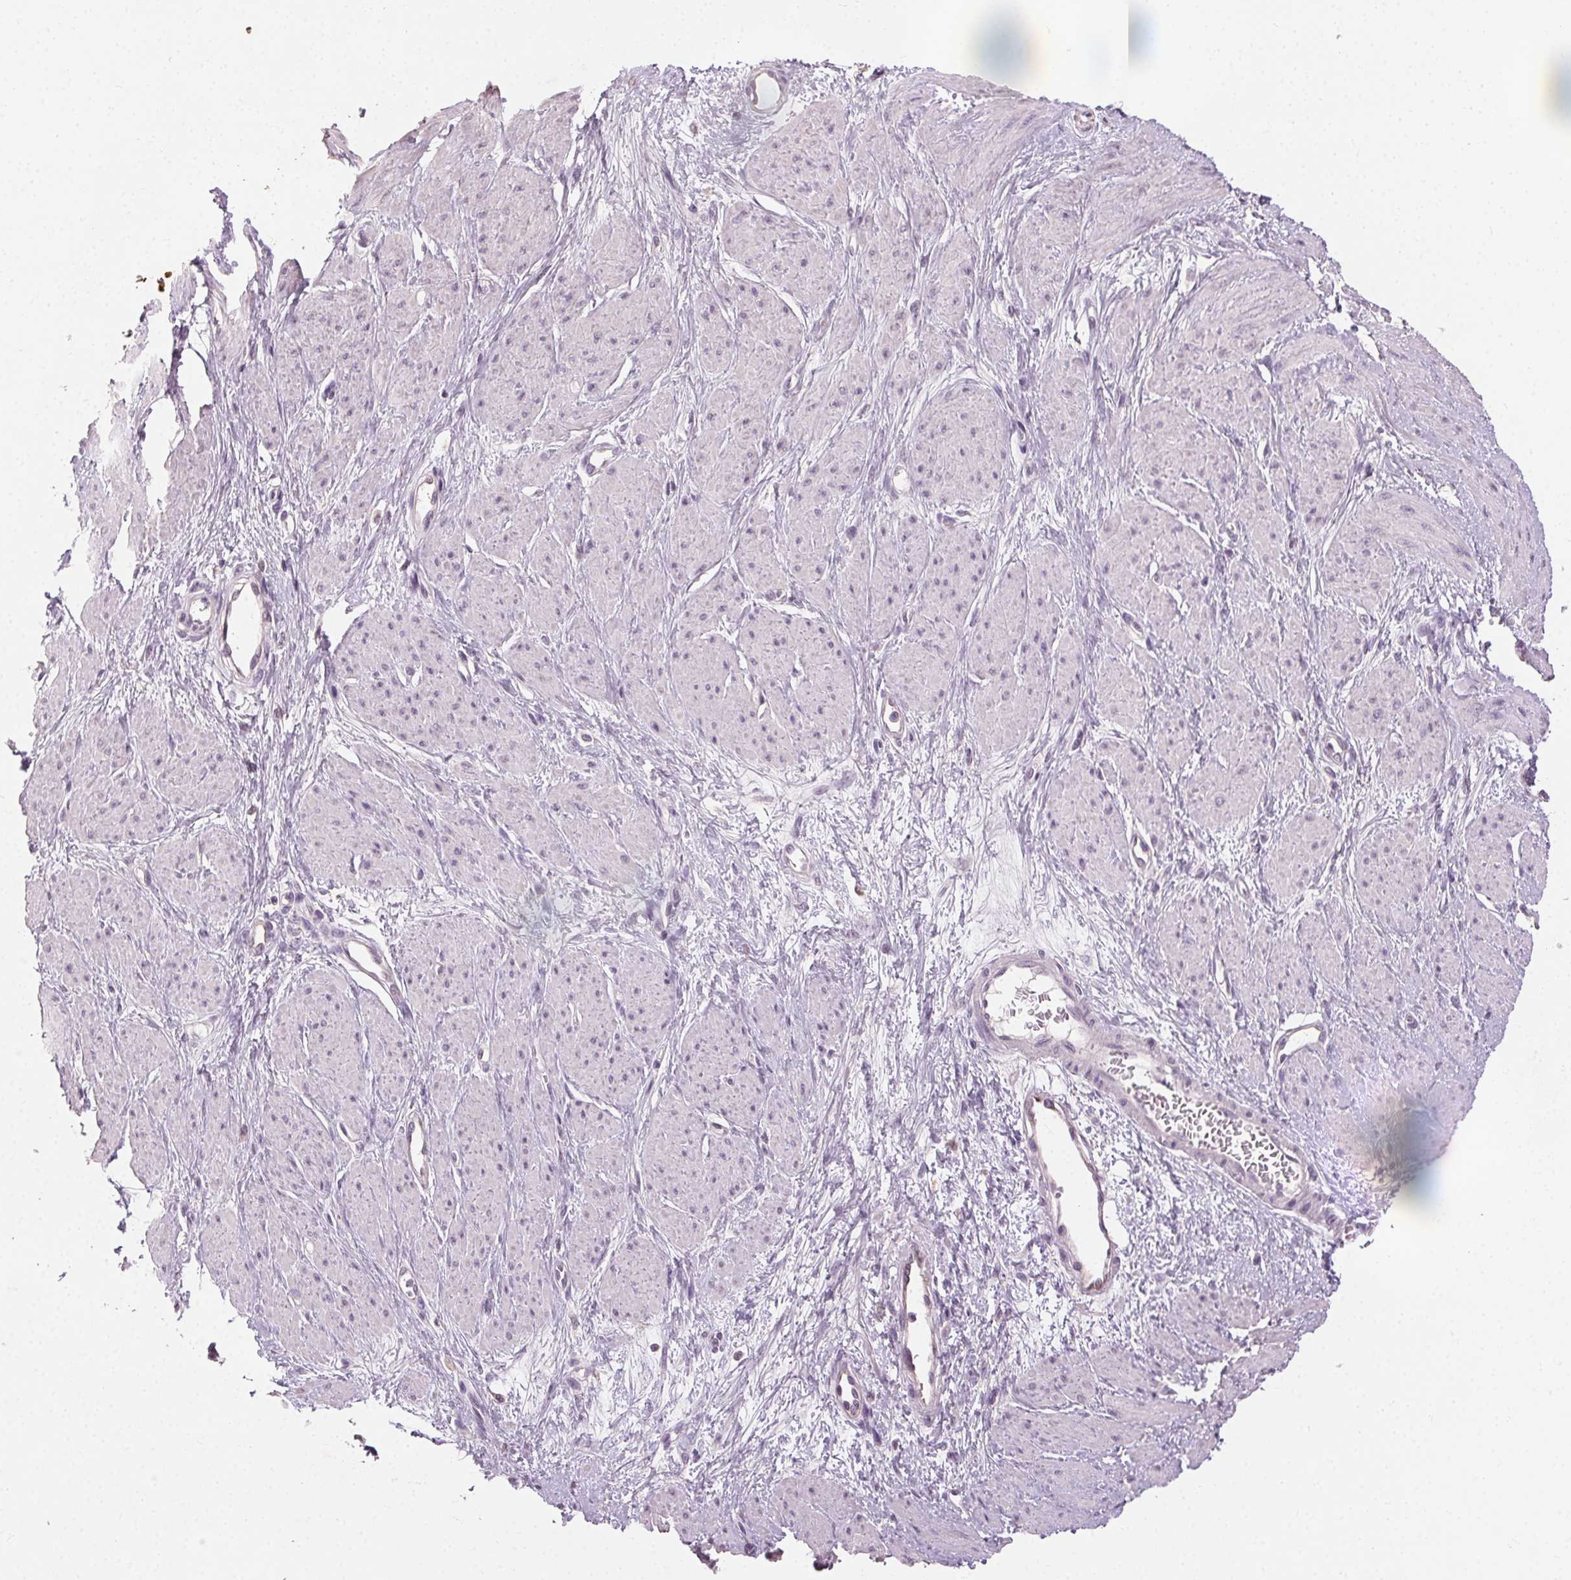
{"staining": {"intensity": "negative", "quantity": "none", "location": "none"}, "tissue": "smooth muscle", "cell_type": "Smooth muscle cells", "image_type": "normal", "snomed": [{"axis": "morphology", "description": "Normal tissue, NOS"}, {"axis": "topography", "description": "Smooth muscle"}, {"axis": "topography", "description": "Uterus"}], "caption": "Histopathology image shows no significant protein expression in smooth muscle cells of normal smooth muscle.", "gene": "CLTRN", "patient": {"sex": "female", "age": 39}}